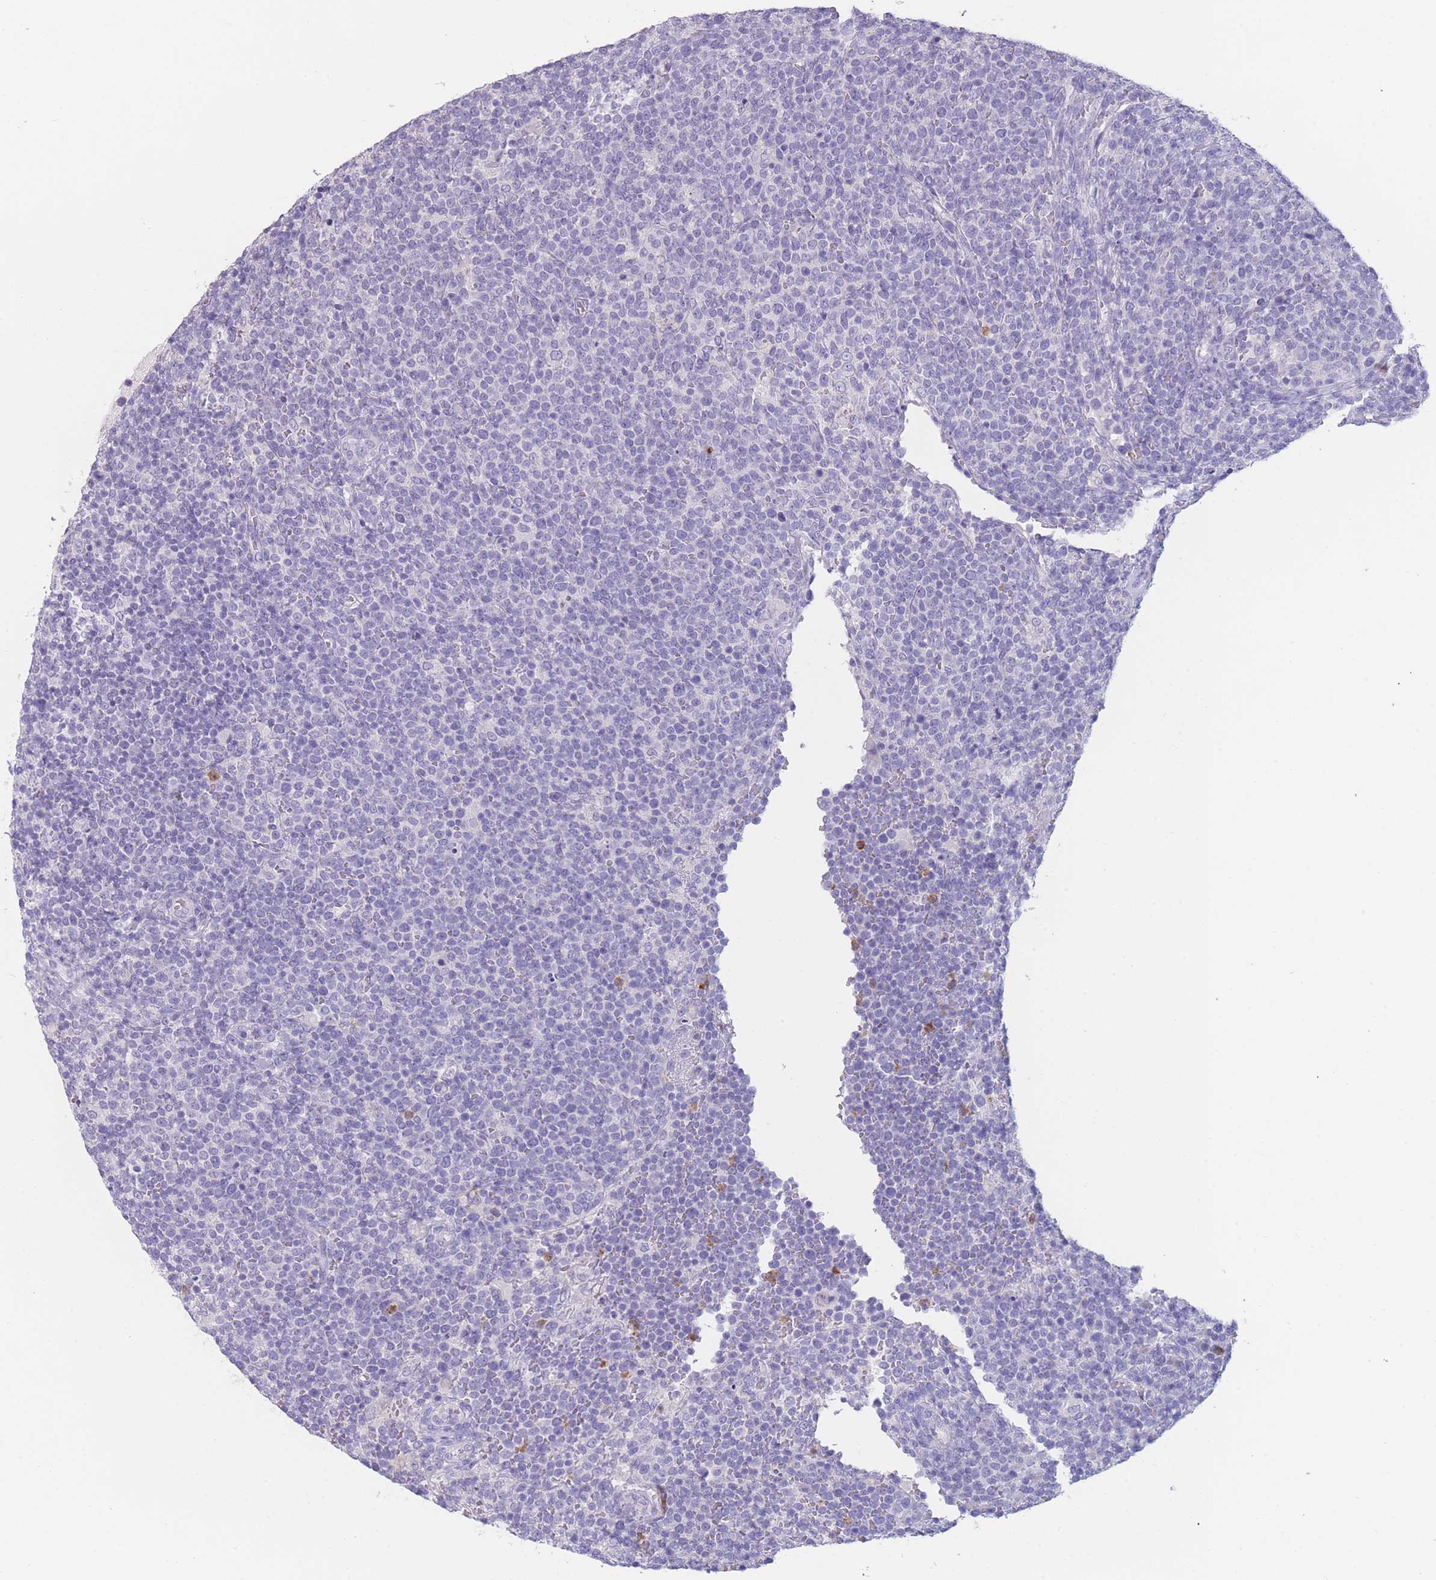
{"staining": {"intensity": "negative", "quantity": "none", "location": "none"}, "tissue": "lymphoma", "cell_type": "Tumor cells", "image_type": "cancer", "snomed": [{"axis": "morphology", "description": "Malignant lymphoma, non-Hodgkin's type, High grade"}, {"axis": "topography", "description": "Lymph node"}], "caption": "Immunohistochemistry histopathology image of human lymphoma stained for a protein (brown), which exhibits no staining in tumor cells. The staining was performed using DAB to visualize the protein expression in brown, while the nuclei were stained in blue with hematoxylin (Magnification: 20x).", "gene": "ZNF627", "patient": {"sex": "male", "age": 61}}